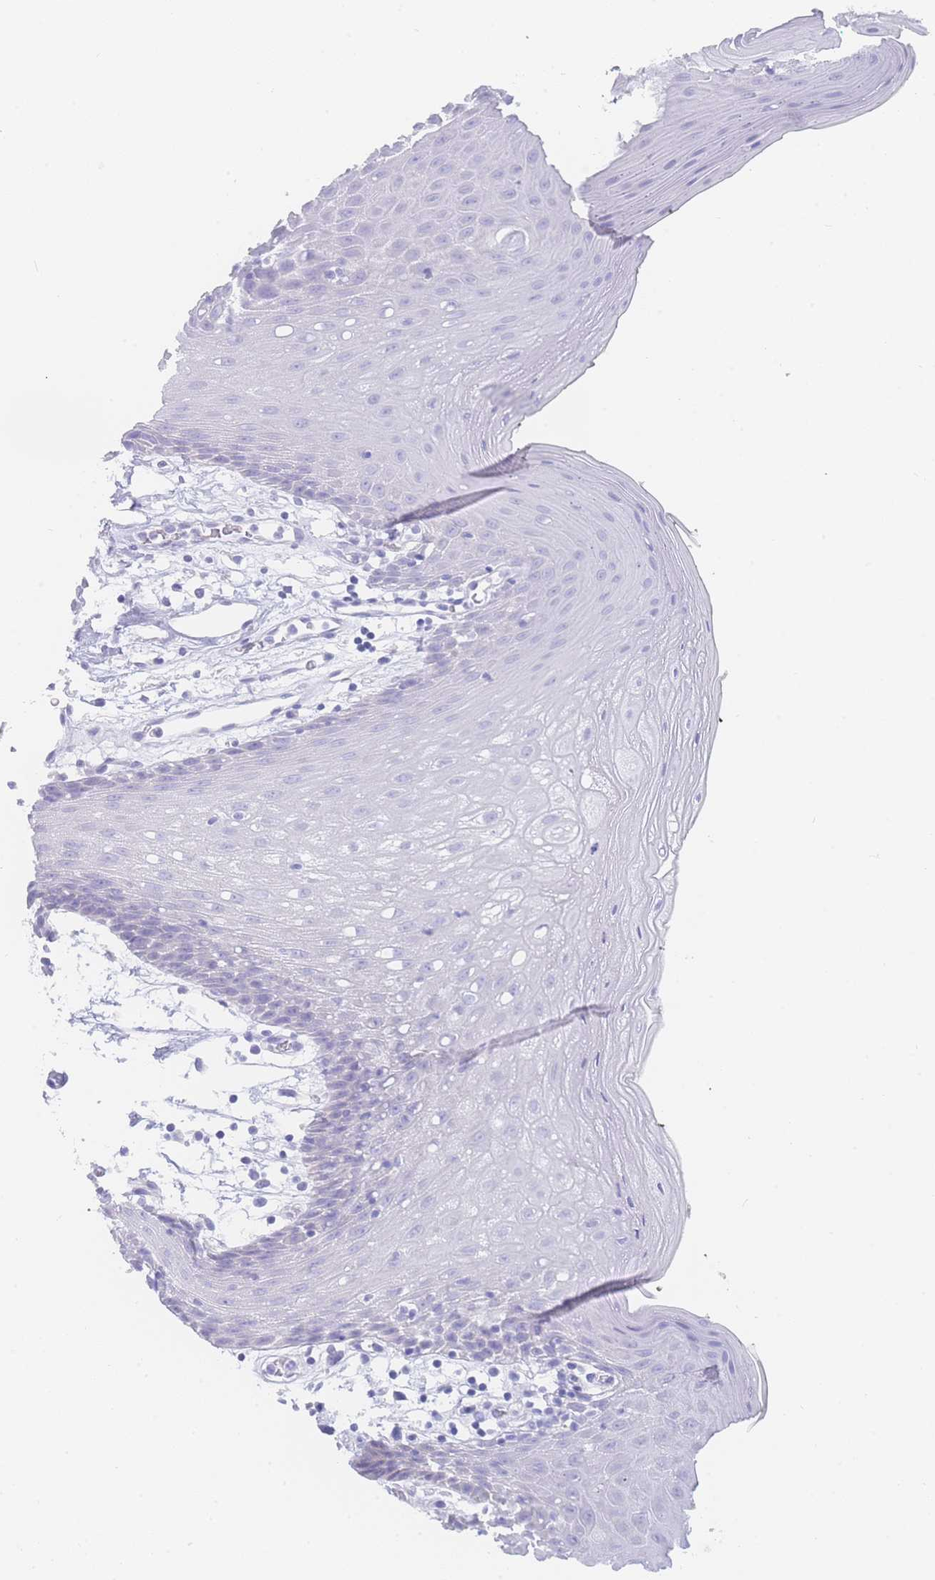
{"staining": {"intensity": "negative", "quantity": "none", "location": "none"}, "tissue": "oral mucosa", "cell_type": "Squamous epithelial cells", "image_type": "normal", "snomed": [{"axis": "morphology", "description": "Normal tissue, NOS"}, {"axis": "topography", "description": "Oral tissue"}, {"axis": "topography", "description": "Tounge, NOS"}], "caption": "Histopathology image shows no significant protein positivity in squamous epithelial cells of unremarkable oral mucosa.", "gene": "LZTFL1", "patient": {"sex": "female", "age": 59}}